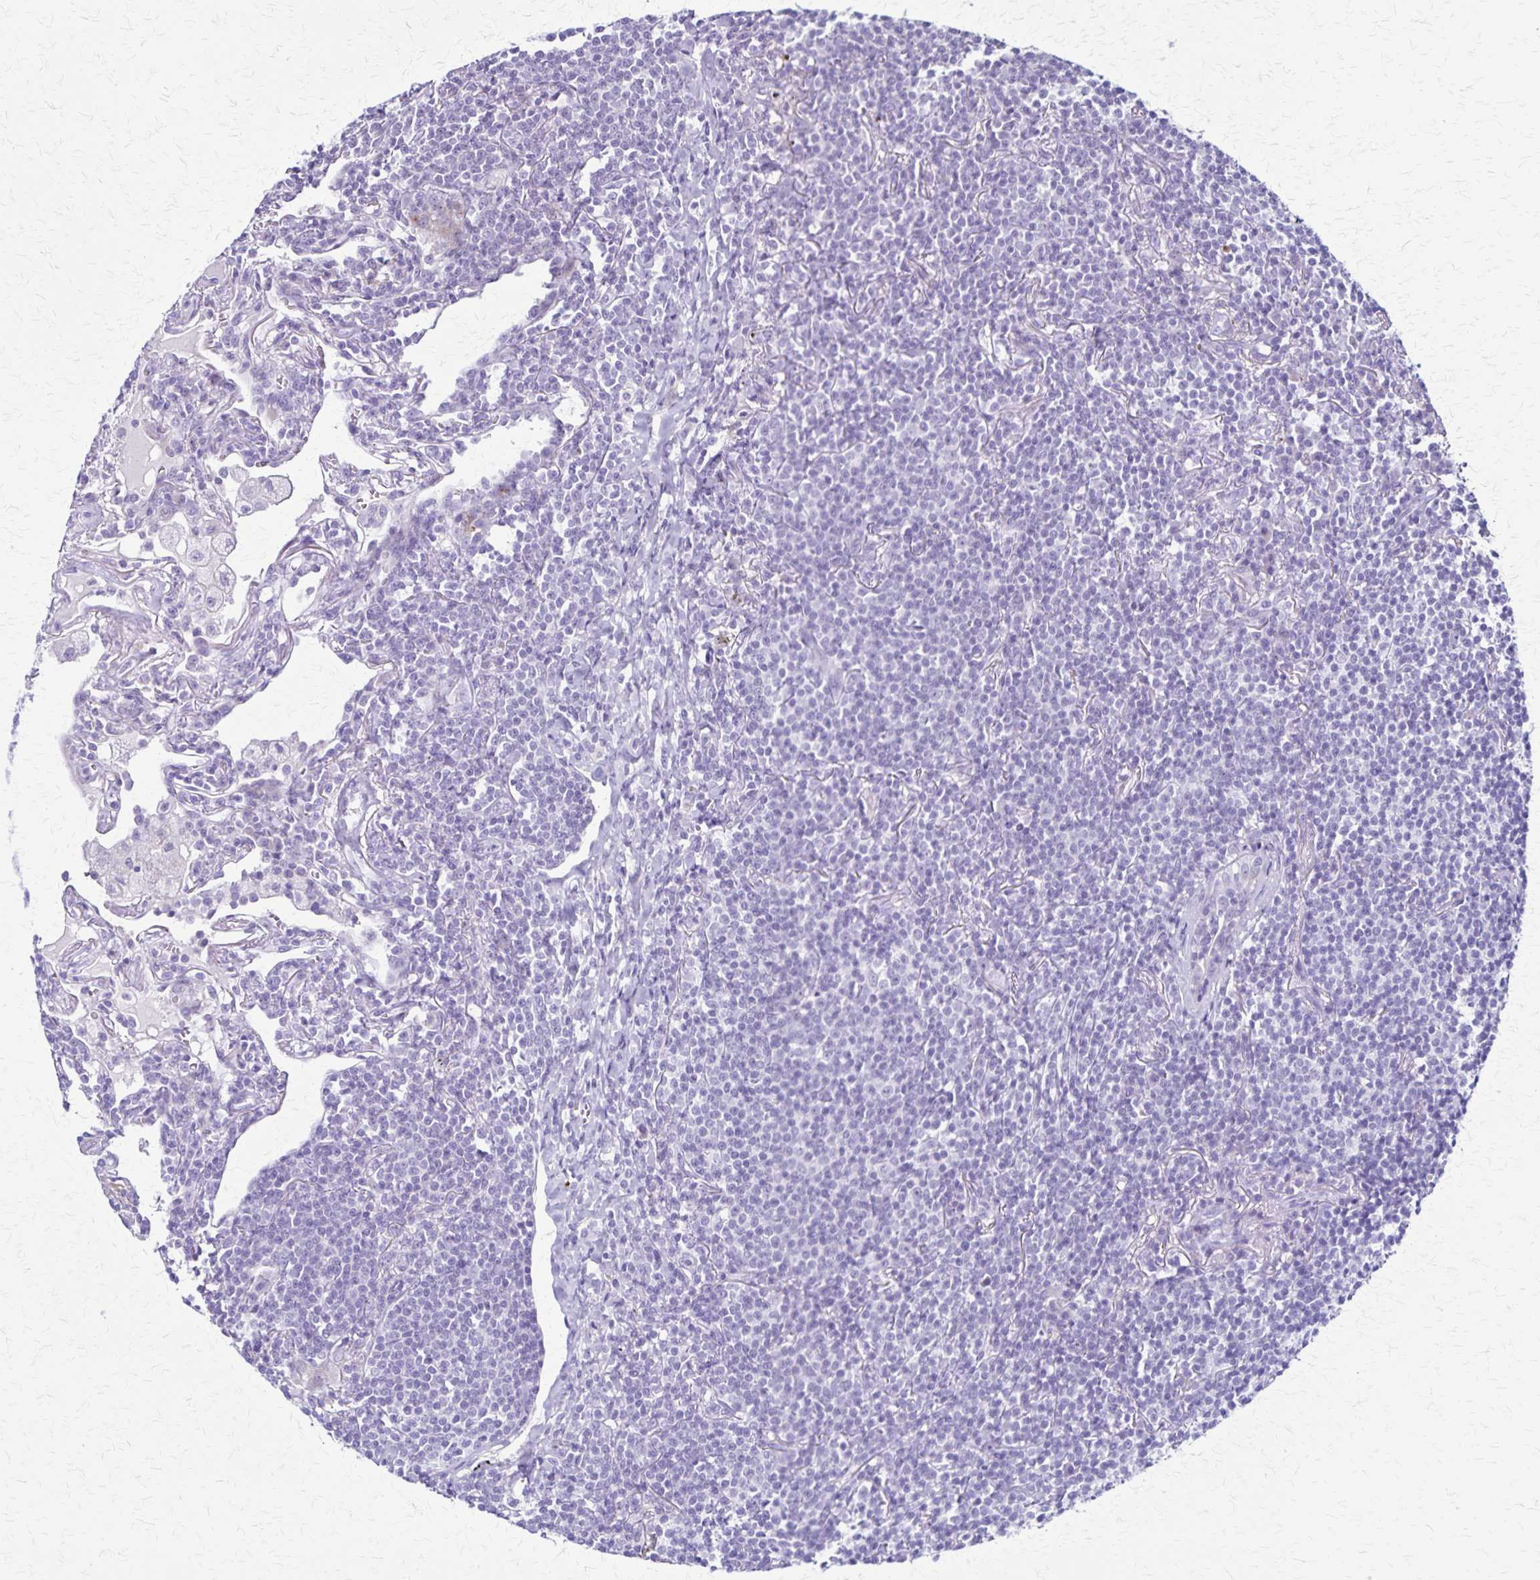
{"staining": {"intensity": "negative", "quantity": "none", "location": "none"}, "tissue": "lymphoma", "cell_type": "Tumor cells", "image_type": "cancer", "snomed": [{"axis": "morphology", "description": "Malignant lymphoma, non-Hodgkin's type, Low grade"}, {"axis": "topography", "description": "Lung"}], "caption": "High magnification brightfield microscopy of lymphoma stained with DAB (3,3'-diaminobenzidine) (brown) and counterstained with hematoxylin (blue): tumor cells show no significant expression.", "gene": "OR51B5", "patient": {"sex": "female", "age": 71}}